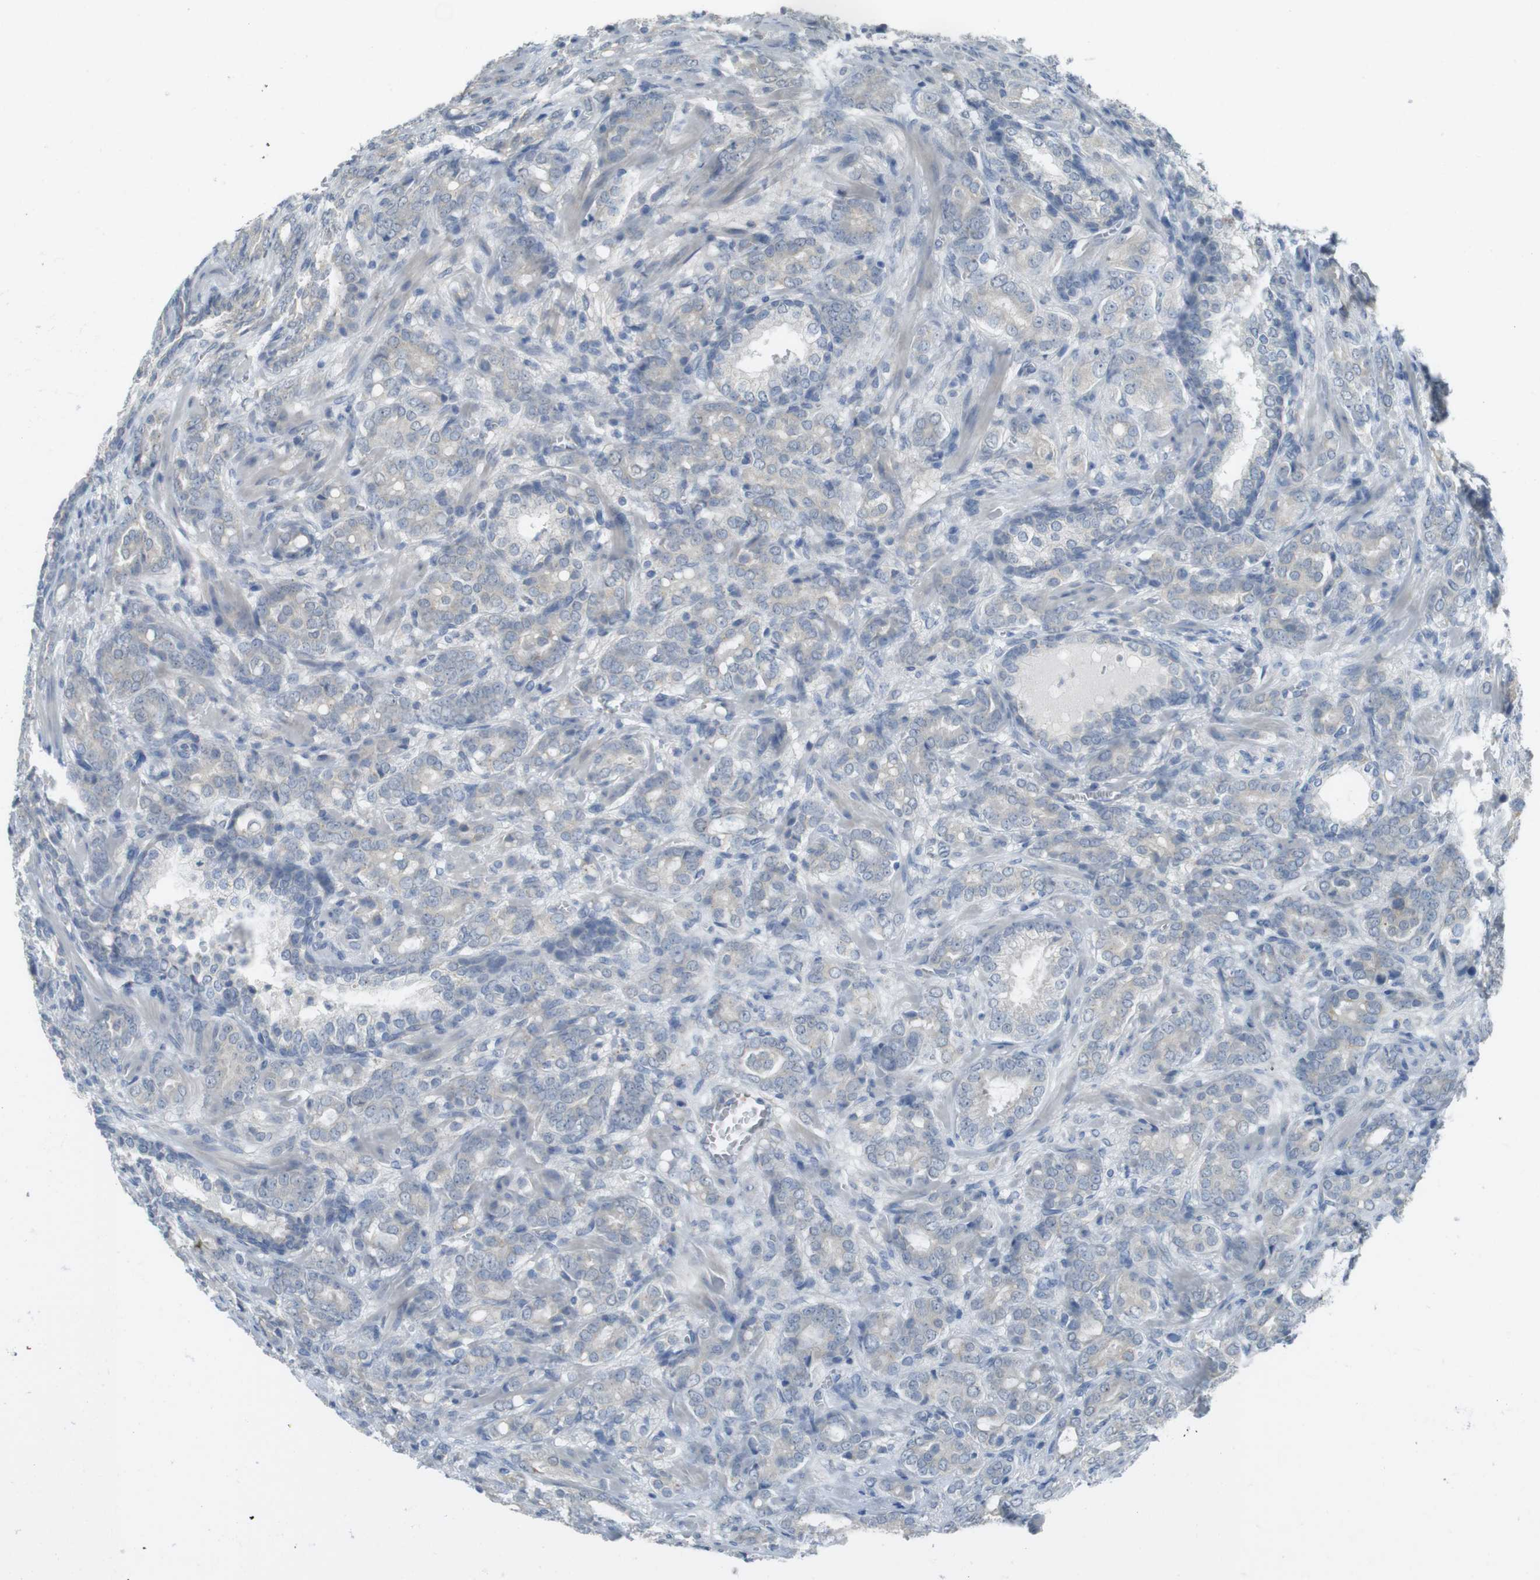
{"staining": {"intensity": "negative", "quantity": "none", "location": "none"}, "tissue": "prostate cancer", "cell_type": "Tumor cells", "image_type": "cancer", "snomed": [{"axis": "morphology", "description": "Adenocarcinoma, High grade"}, {"axis": "topography", "description": "Prostate"}], "caption": "The IHC histopathology image has no significant staining in tumor cells of high-grade adenocarcinoma (prostate) tissue.", "gene": "ENTPD7", "patient": {"sex": "male", "age": 64}}